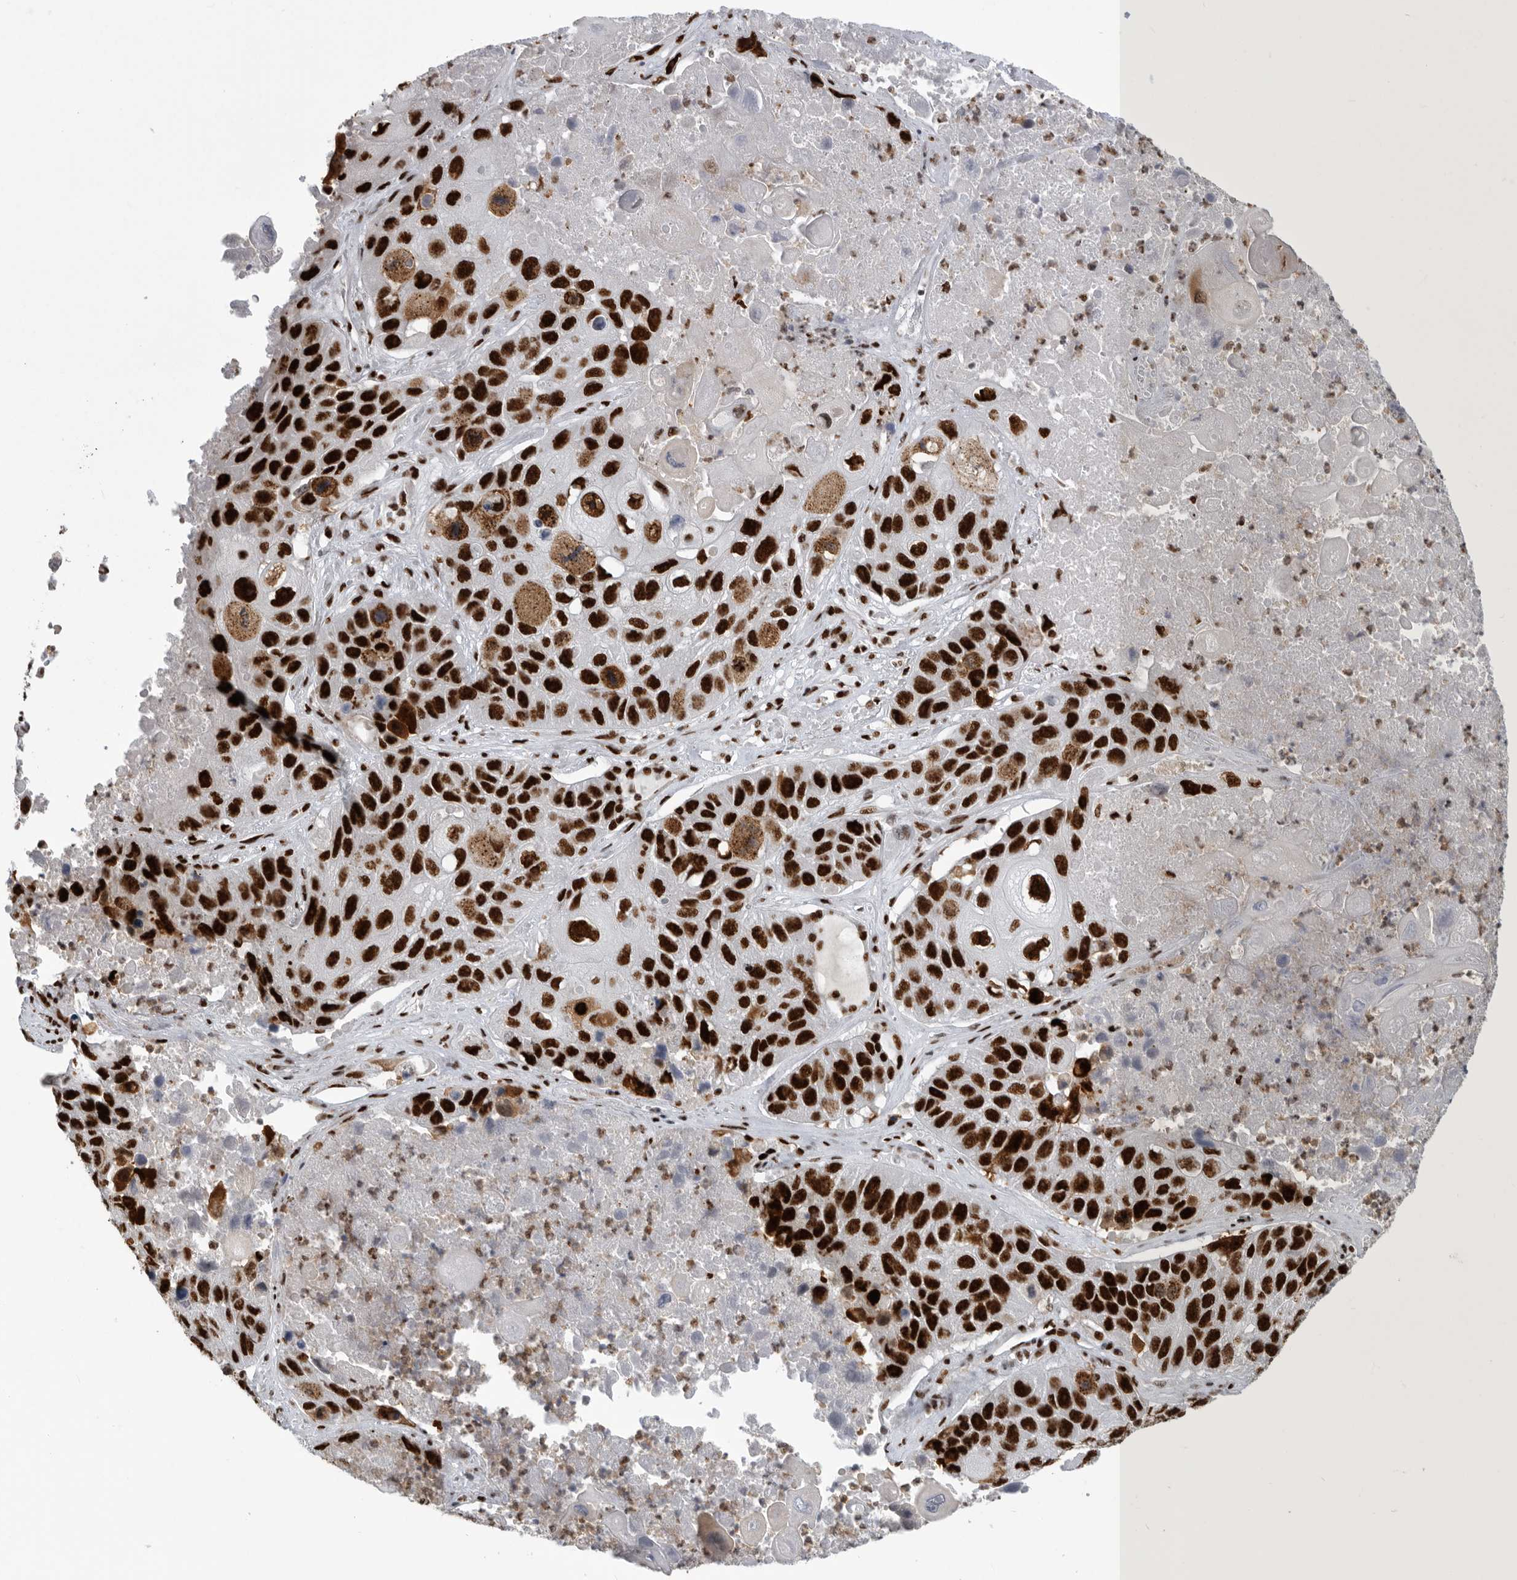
{"staining": {"intensity": "strong", "quantity": ">75%", "location": "nuclear"}, "tissue": "lung cancer", "cell_type": "Tumor cells", "image_type": "cancer", "snomed": [{"axis": "morphology", "description": "Squamous cell carcinoma, NOS"}, {"axis": "topography", "description": "Lung"}], "caption": "The image displays a brown stain indicating the presence of a protein in the nuclear of tumor cells in lung cancer.", "gene": "BCLAF1", "patient": {"sex": "male", "age": 61}}